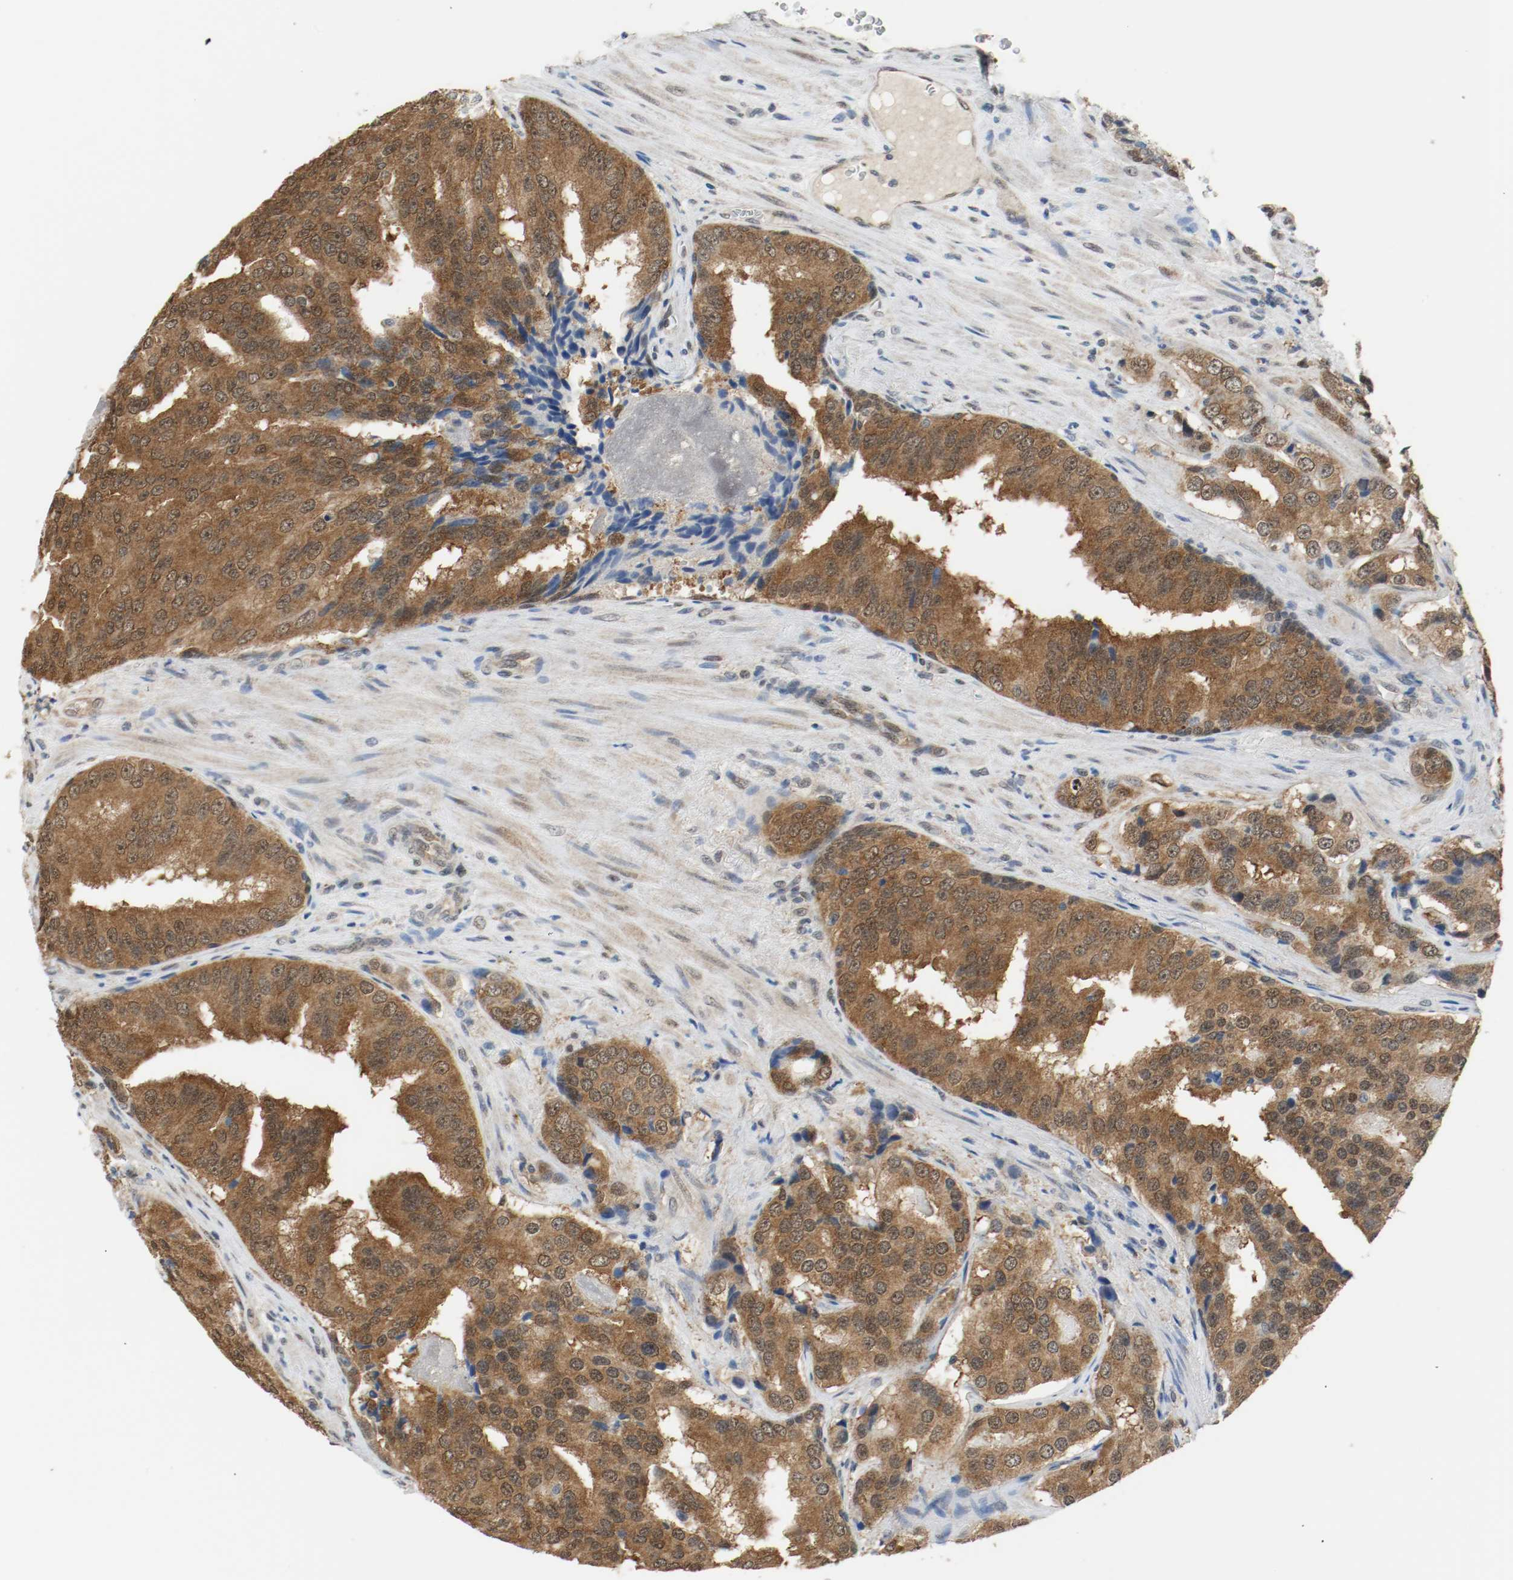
{"staining": {"intensity": "strong", "quantity": ">75%", "location": "cytoplasmic/membranous,nuclear"}, "tissue": "prostate cancer", "cell_type": "Tumor cells", "image_type": "cancer", "snomed": [{"axis": "morphology", "description": "Adenocarcinoma, High grade"}, {"axis": "topography", "description": "Prostate"}], "caption": "Brown immunohistochemical staining in prostate cancer reveals strong cytoplasmic/membranous and nuclear positivity in about >75% of tumor cells.", "gene": "PPME1", "patient": {"sex": "male", "age": 58}}